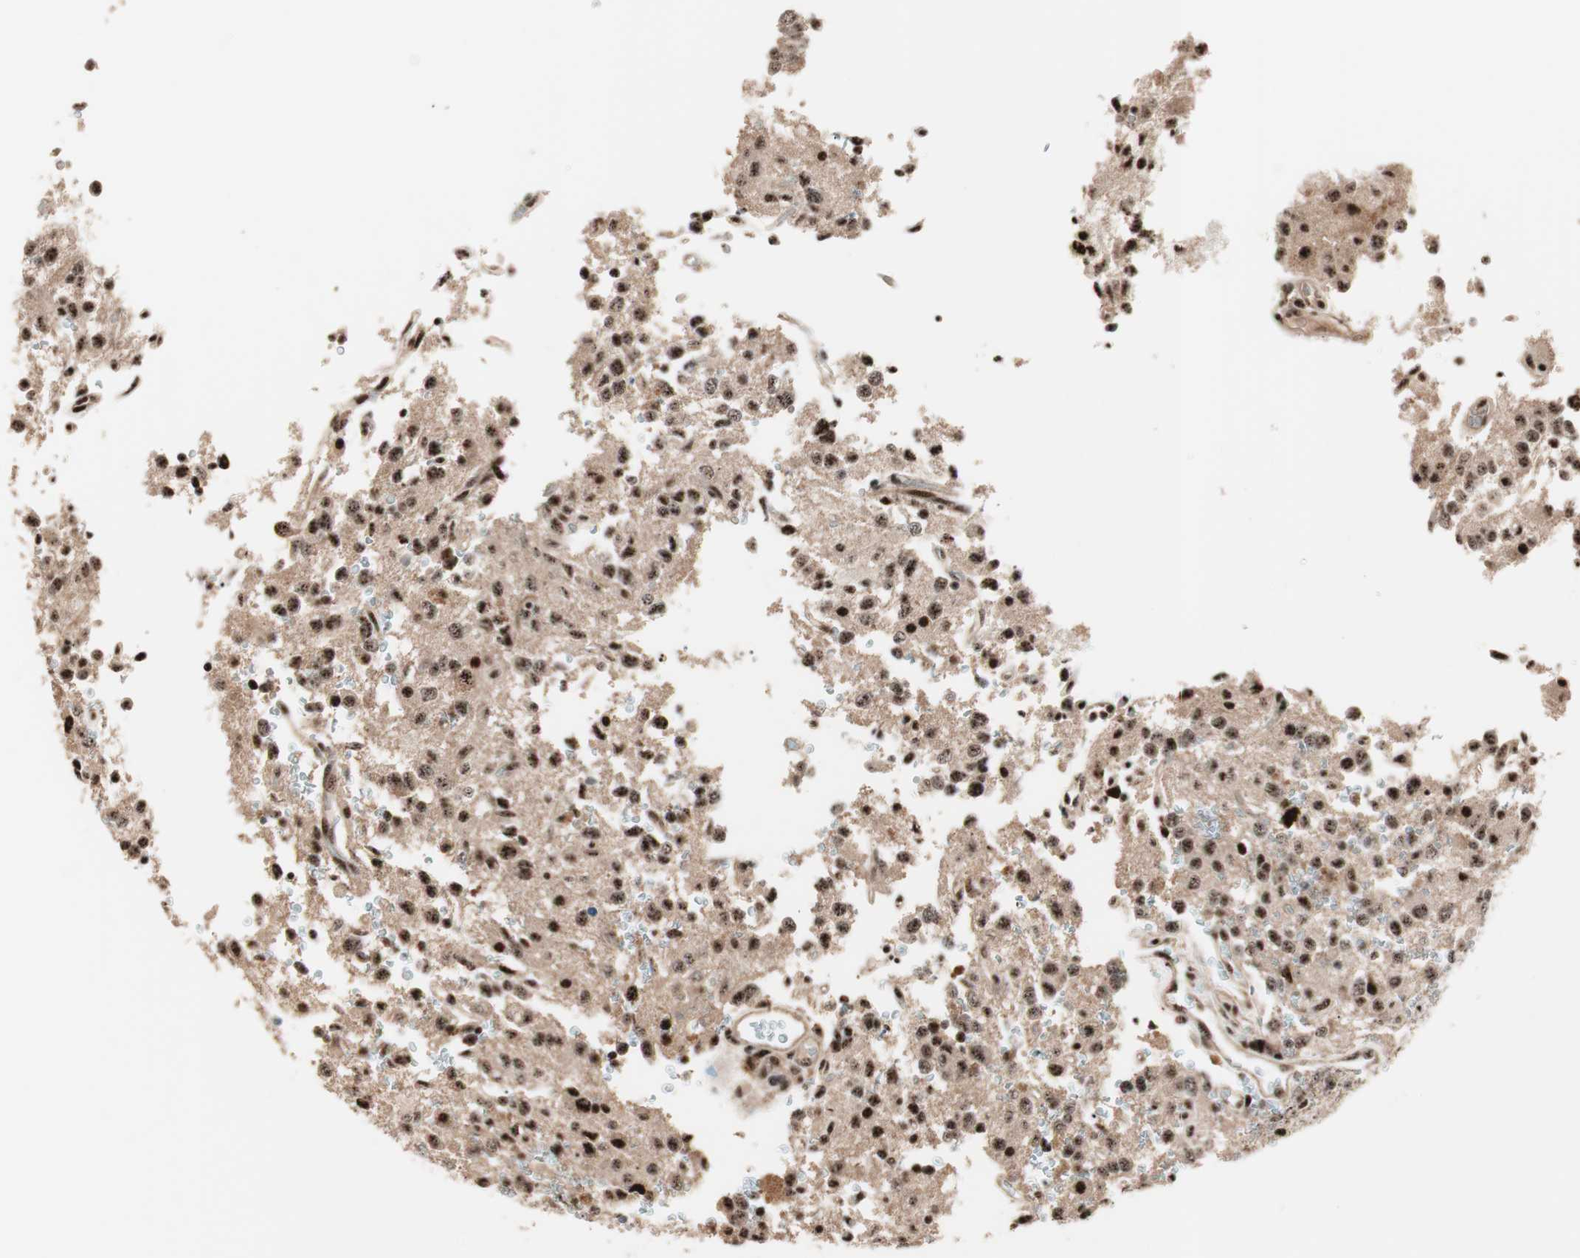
{"staining": {"intensity": "strong", "quantity": ">75%", "location": "nuclear"}, "tissue": "glioma", "cell_type": "Tumor cells", "image_type": "cancer", "snomed": [{"axis": "morphology", "description": "Glioma, malignant, High grade"}, {"axis": "topography", "description": "Brain"}], "caption": "Immunohistochemical staining of malignant glioma (high-grade) displays high levels of strong nuclear staining in approximately >75% of tumor cells.", "gene": "NR5A2", "patient": {"sex": "male", "age": 47}}